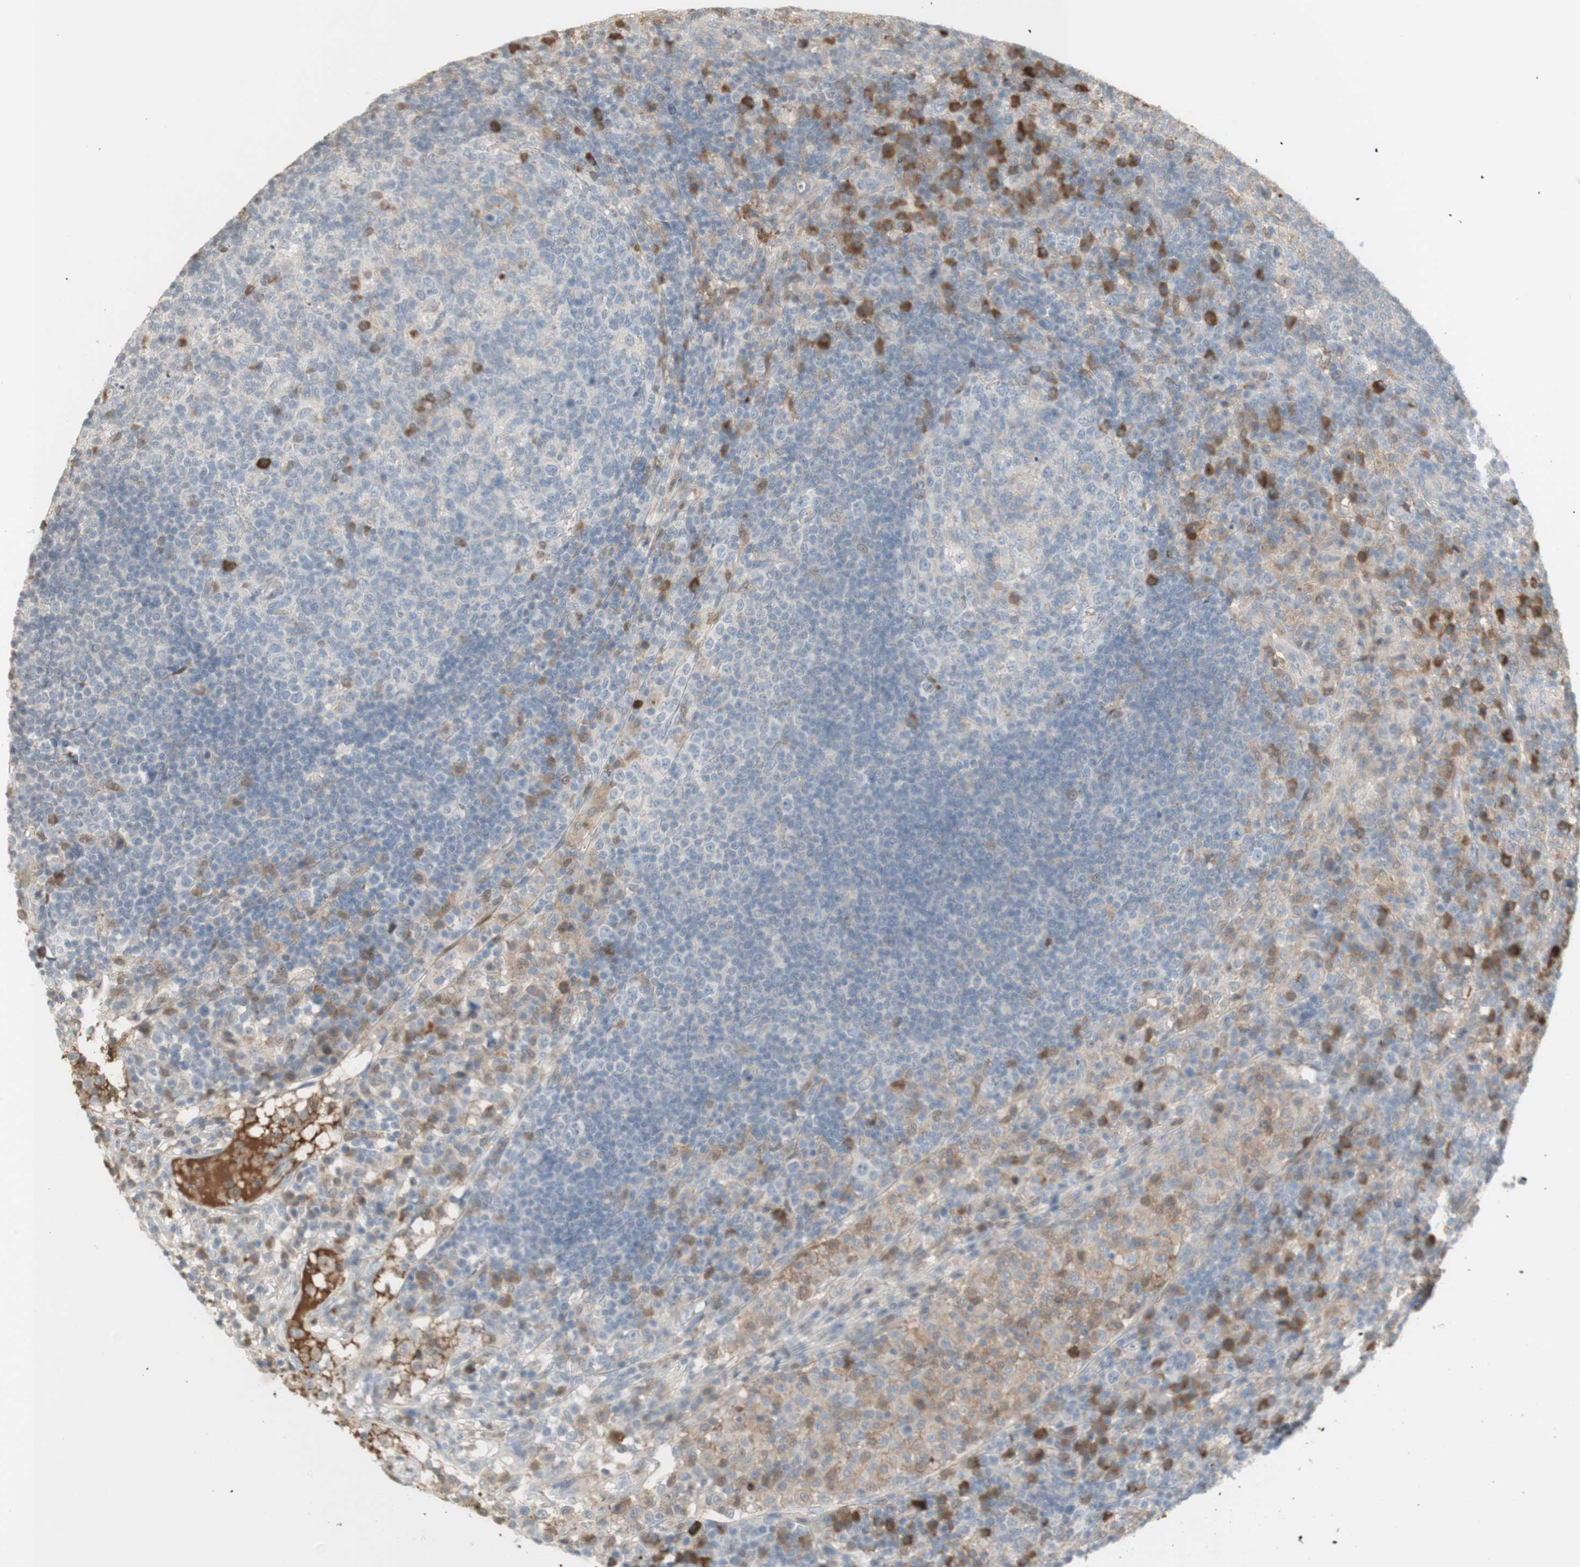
{"staining": {"intensity": "moderate", "quantity": "<25%", "location": "cytoplasmic/membranous"}, "tissue": "lymph node", "cell_type": "Germinal center cells", "image_type": "normal", "snomed": [{"axis": "morphology", "description": "Normal tissue, NOS"}, {"axis": "topography", "description": "Lymph node"}], "caption": "Protein positivity by immunohistochemistry shows moderate cytoplasmic/membranous expression in approximately <25% of germinal center cells in unremarkable lymph node.", "gene": "NID1", "patient": {"sex": "female", "age": 53}}